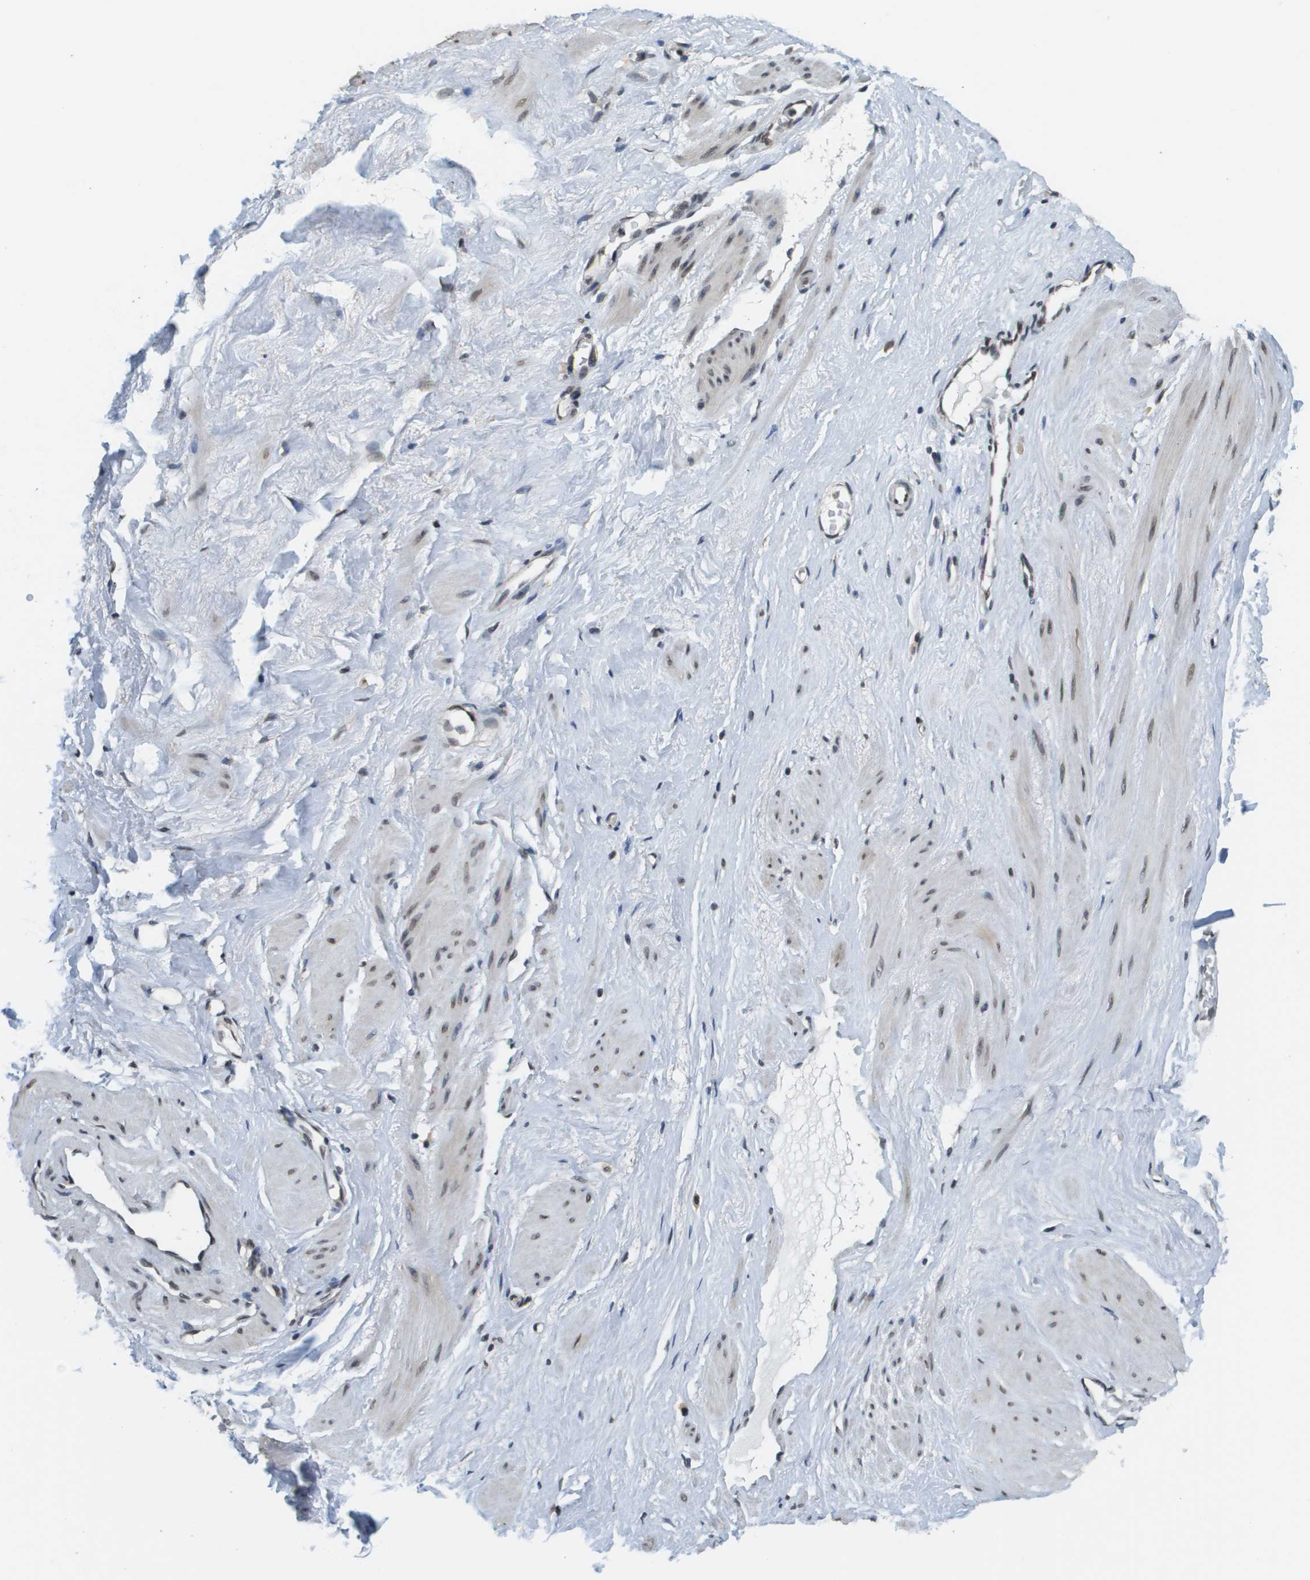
{"staining": {"intensity": "negative", "quantity": "none", "location": "none"}, "tissue": "adipose tissue", "cell_type": "Adipocytes", "image_type": "normal", "snomed": [{"axis": "morphology", "description": "Normal tissue, NOS"}, {"axis": "topography", "description": "Soft tissue"}, {"axis": "topography", "description": "Vascular tissue"}], "caption": "Immunohistochemistry image of unremarkable adipose tissue: human adipose tissue stained with DAB (3,3'-diaminobenzidine) reveals no significant protein expression in adipocytes.", "gene": "FANCC", "patient": {"sex": "female", "age": 35}}